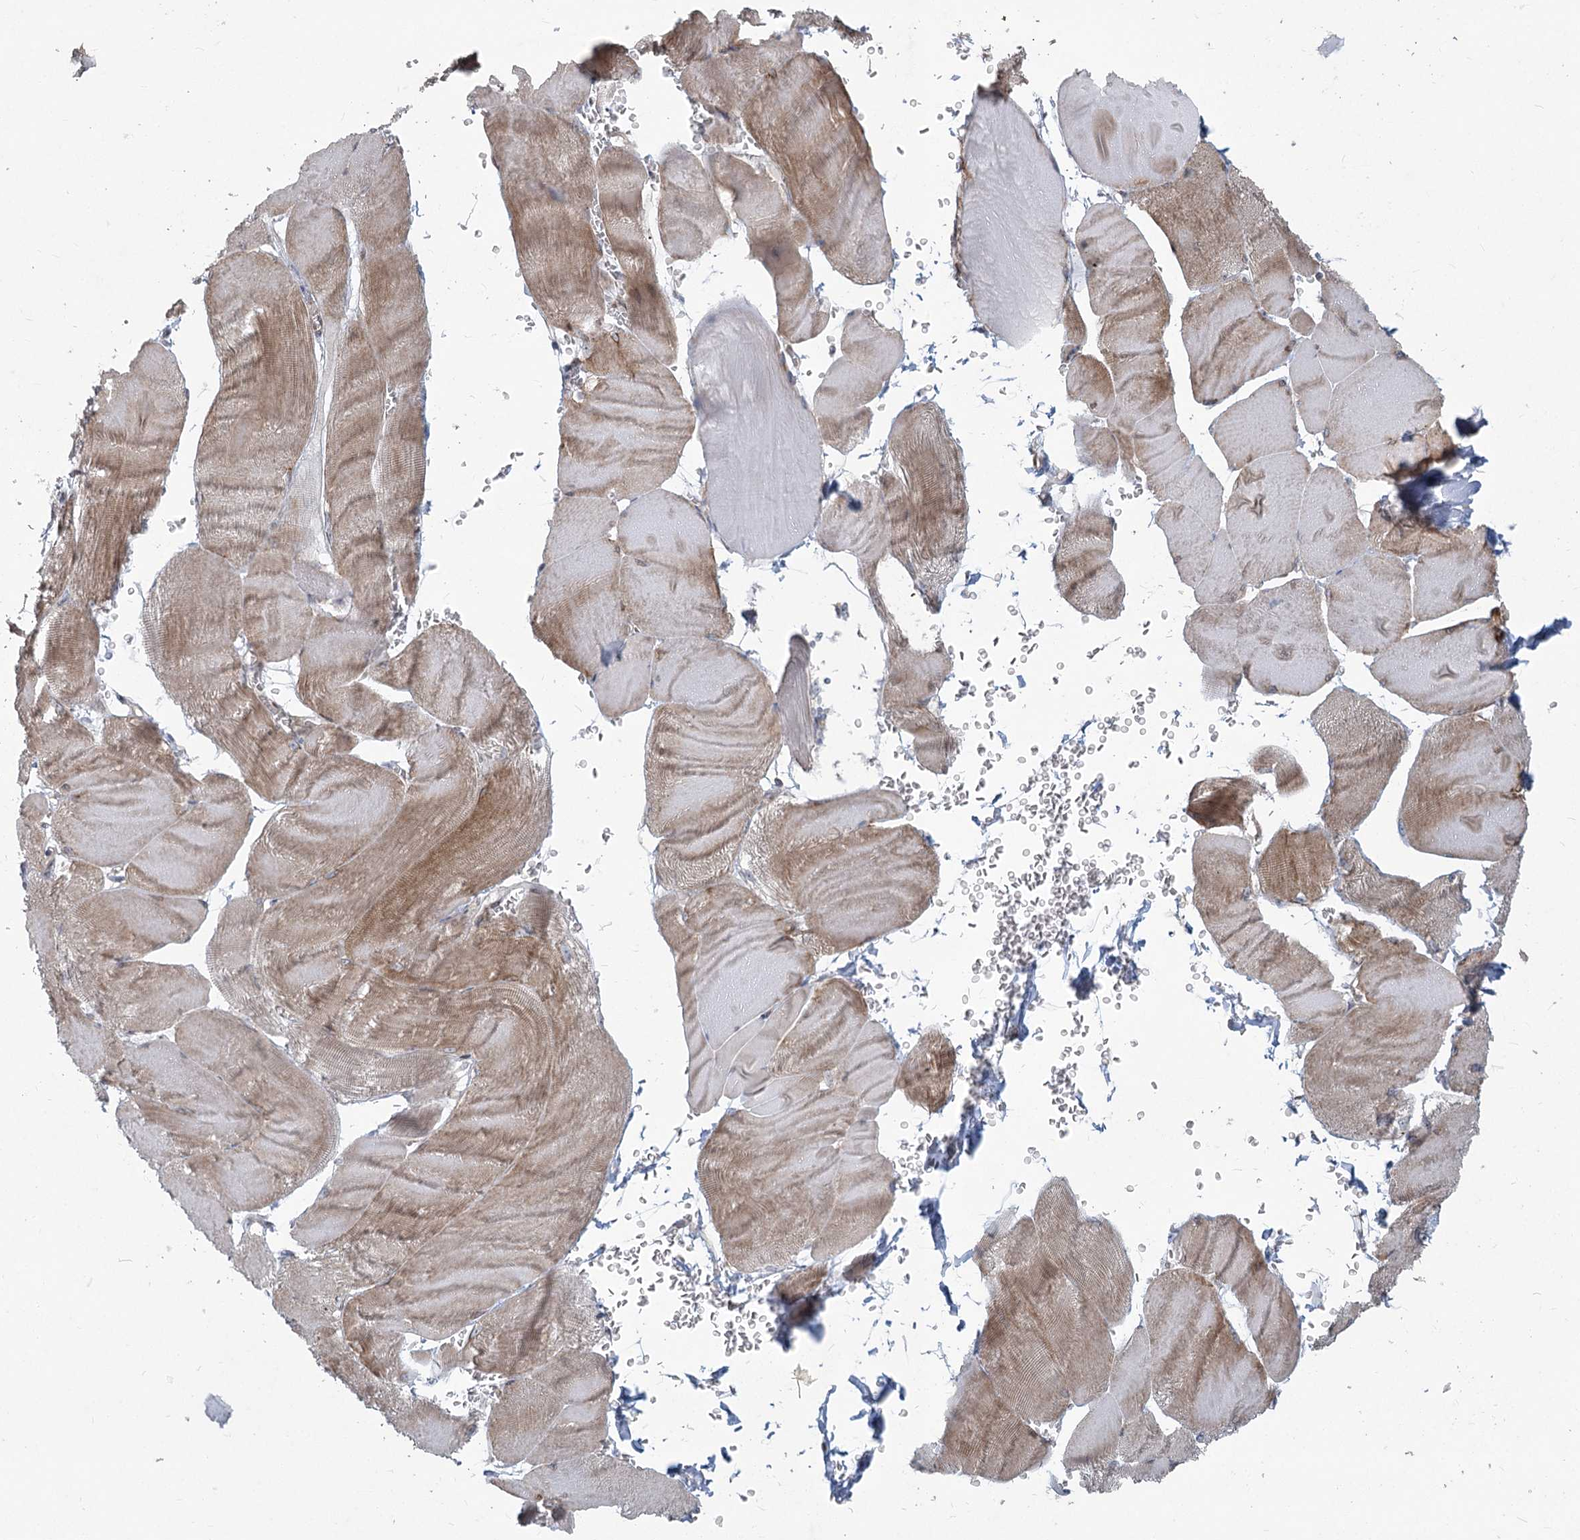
{"staining": {"intensity": "weak", "quantity": "25%-75%", "location": "cytoplasmic/membranous,nuclear"}, "tissue": "skeletal muscle", "cell_type": "Myocytes", "image_type": "normal", "snomed": [{"axis": "morphology", "description": "Normal tissue, NOS"}, {"axis": "morphology", "description": "Basal cell carcinoma"}, {"axis": "topography", "description": "Skeletal muscle"}], "caption": "Immunohistochemical staining of benign human skeletal muscle shows 25%-75% levels of weak cytoplasmic/membranous,nuclear protein expression in approximately 25%-75% of myocytes. (DAB IHC with brightfield microscopy, high magnification).", "gene": "ABITRAM", "patient": {"sex": "female", "age": 64}}